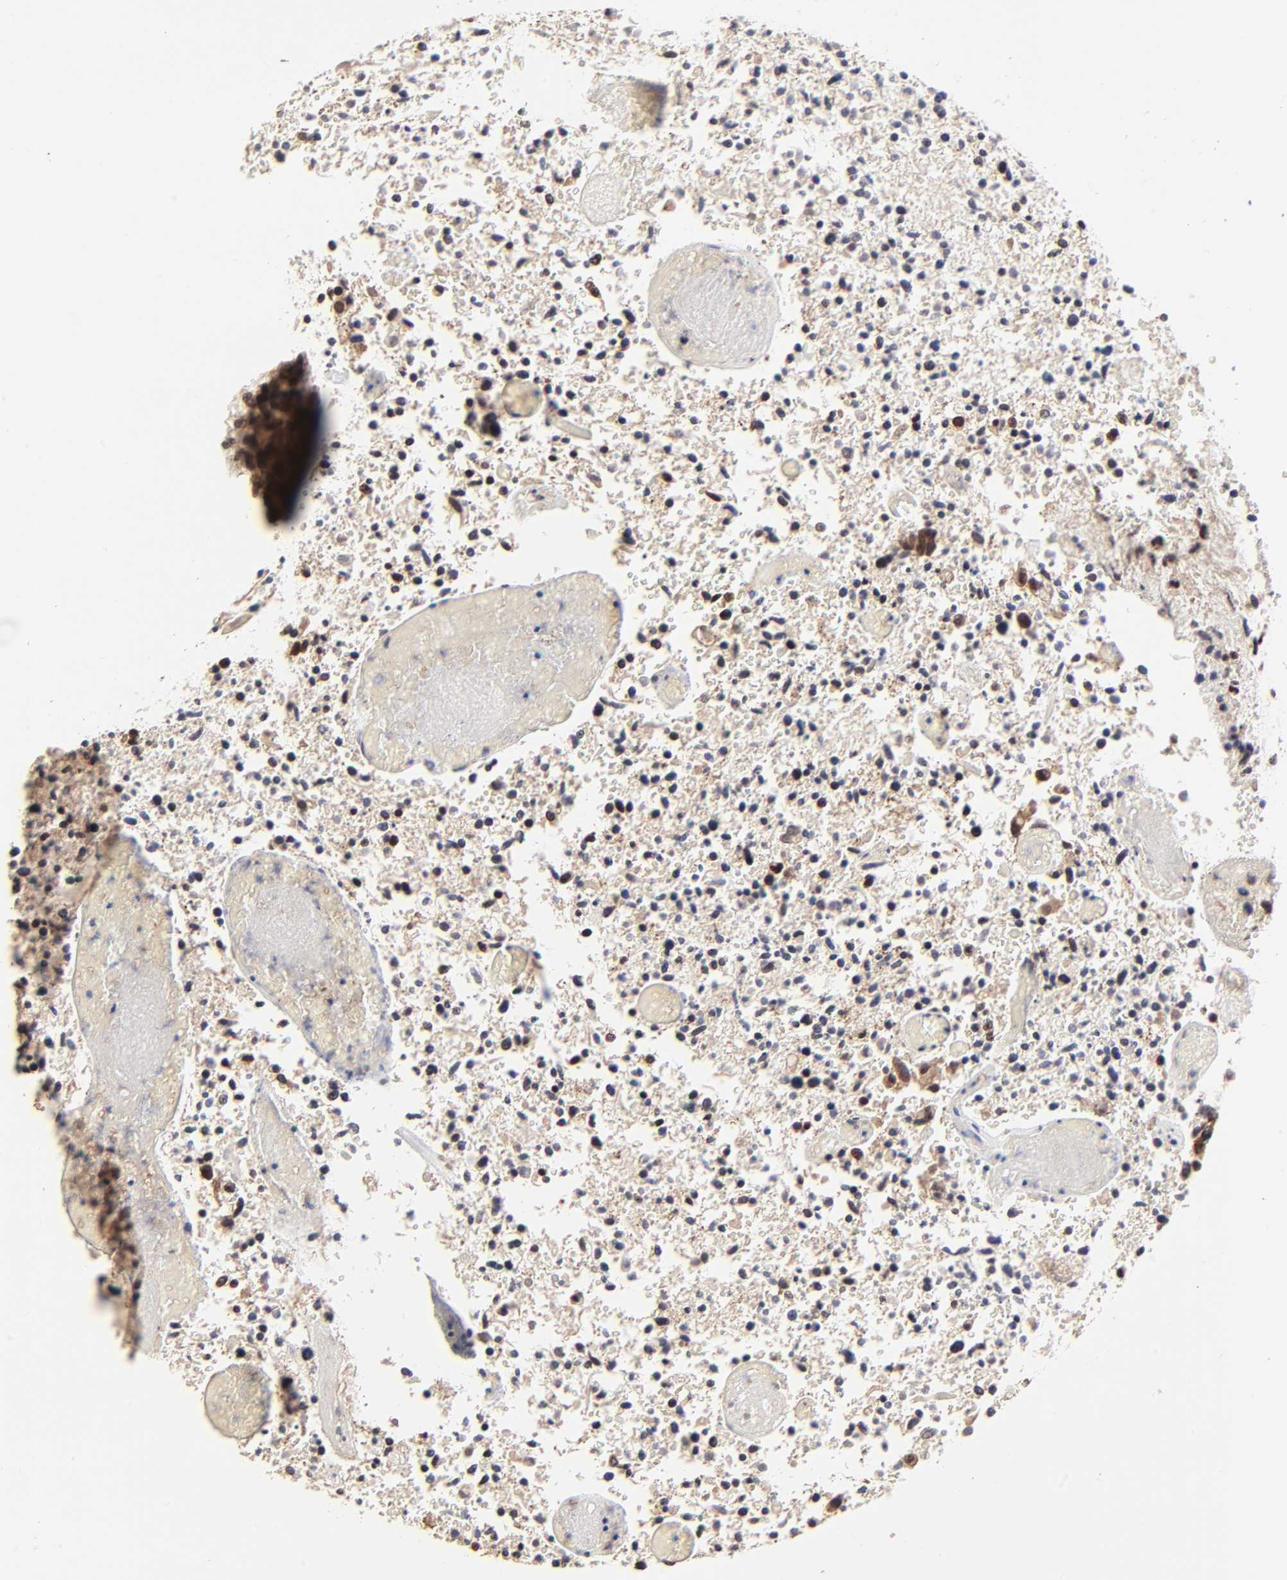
{"staining": {"intensity": "moderate", "quantity": ">75%", "location": "cytoplasmic/membranous"}, "tissue": "glioma", "cell_type": "Tumor cells", "image_type": "cancer", "snomed": [{"axis": "morphology", "description": "Glioma, malignant, High grade"}, {"axis": "topography", "description": "Brain"}], "caption": "Moderate cytoplasmic/membranous expression for a protein is identified in approximately >75% of tumor cells of high-grade glioma (malignant) using immunohistochemistry (IHC).", "gene": "FRMD8", "patient": {"sex": "male", "age": 72}}